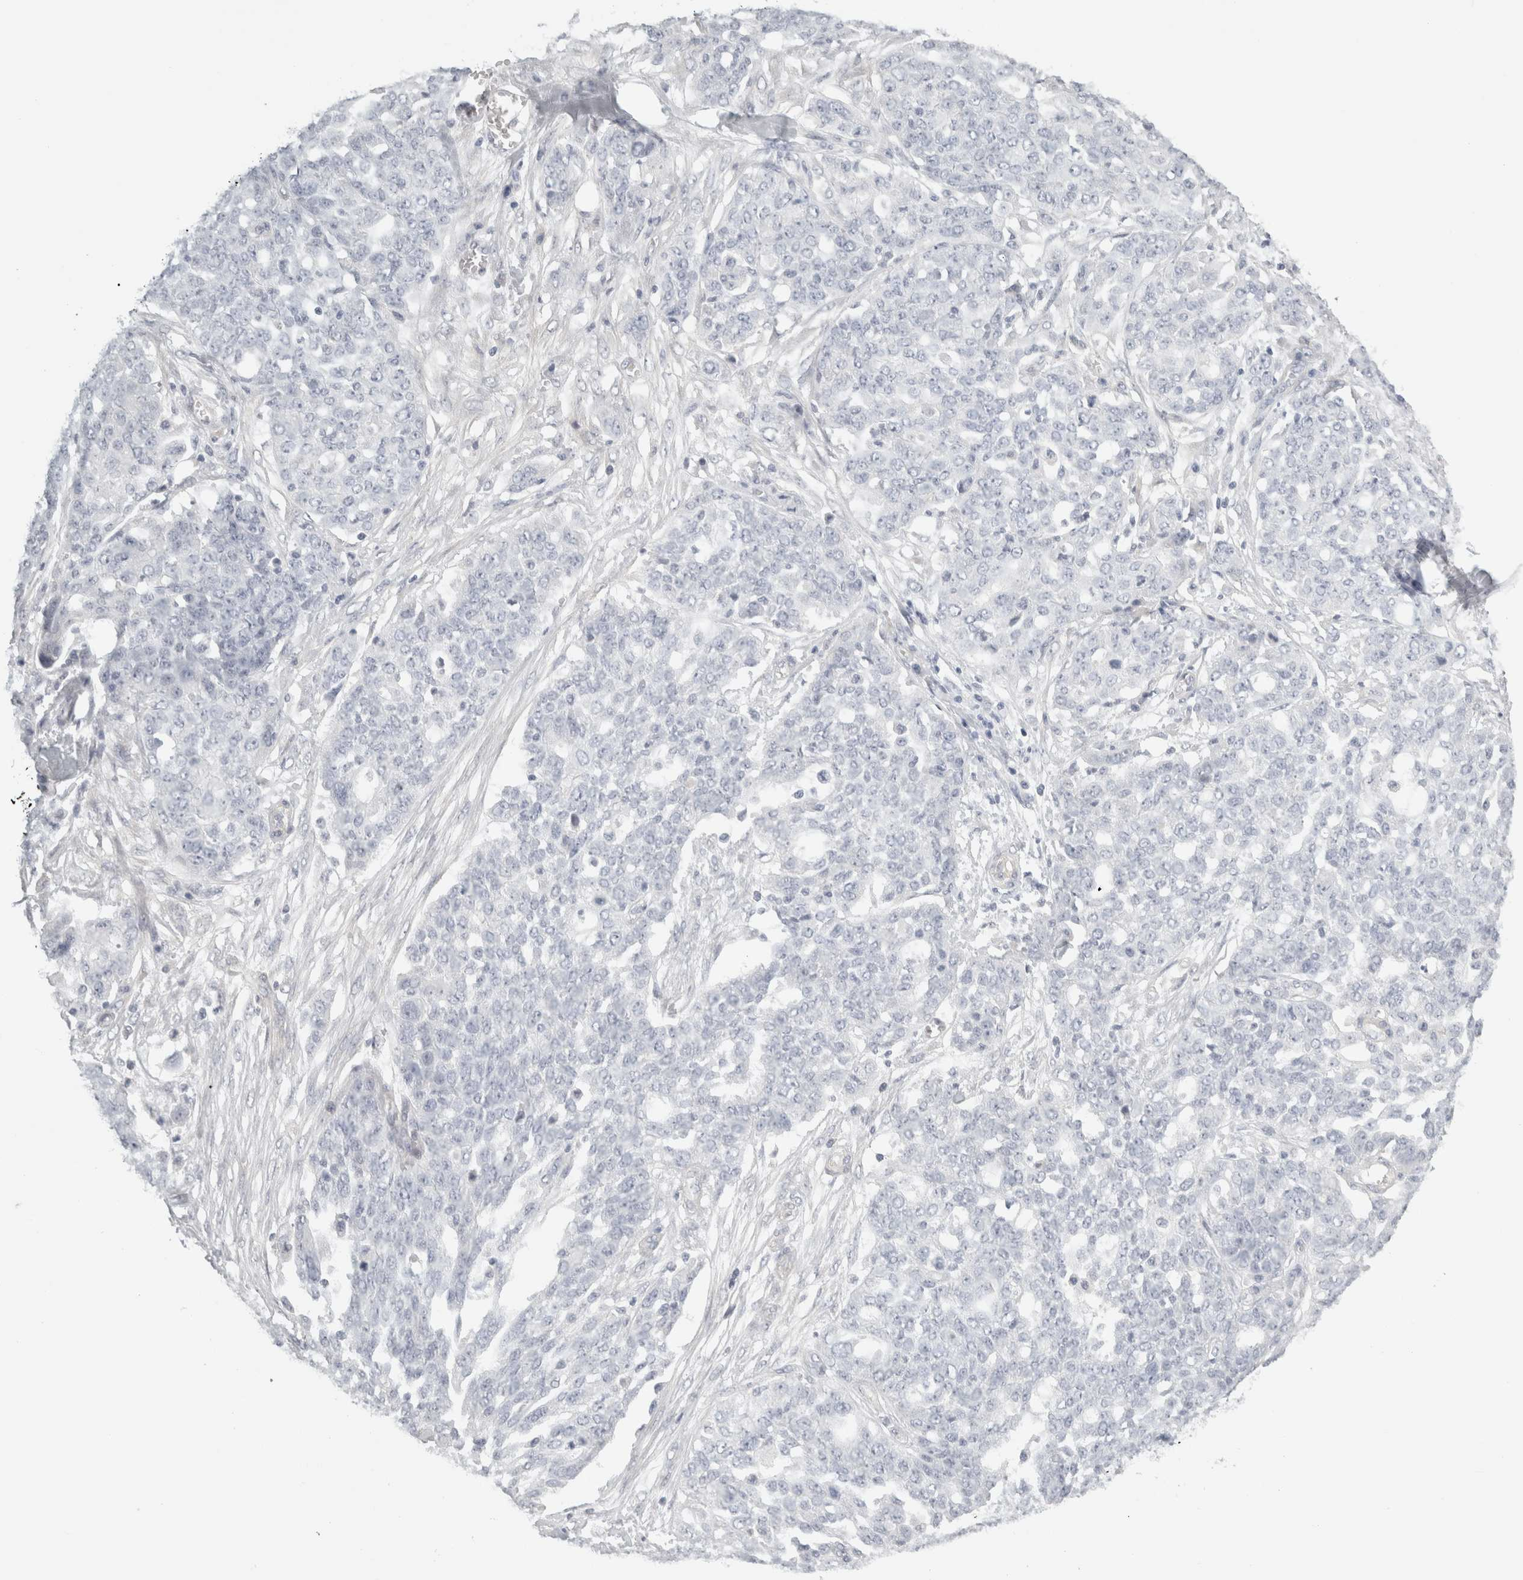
{"staining": {"intensity": "negative", "quantity": "none", "location": "none"}, "tissue": "ovarian cancer", "cell_type": "Tumor cells", "image_type": "cancer", "snomed": [{"axis": "morphology", "description": "Cystadenocarcinoma, serous, NOS"}, {"axis": "topography", "description": "Soft tissue"}, {"axis": "topography", "description": "Ovary"}], "caption": "The immunohistochemistry image has no significant staining in tumor cells of ovarian serous cystadenocarcinoma tissue.", "gene": "FBLIM1", "patient": {"sex": "female", "age": 57}}